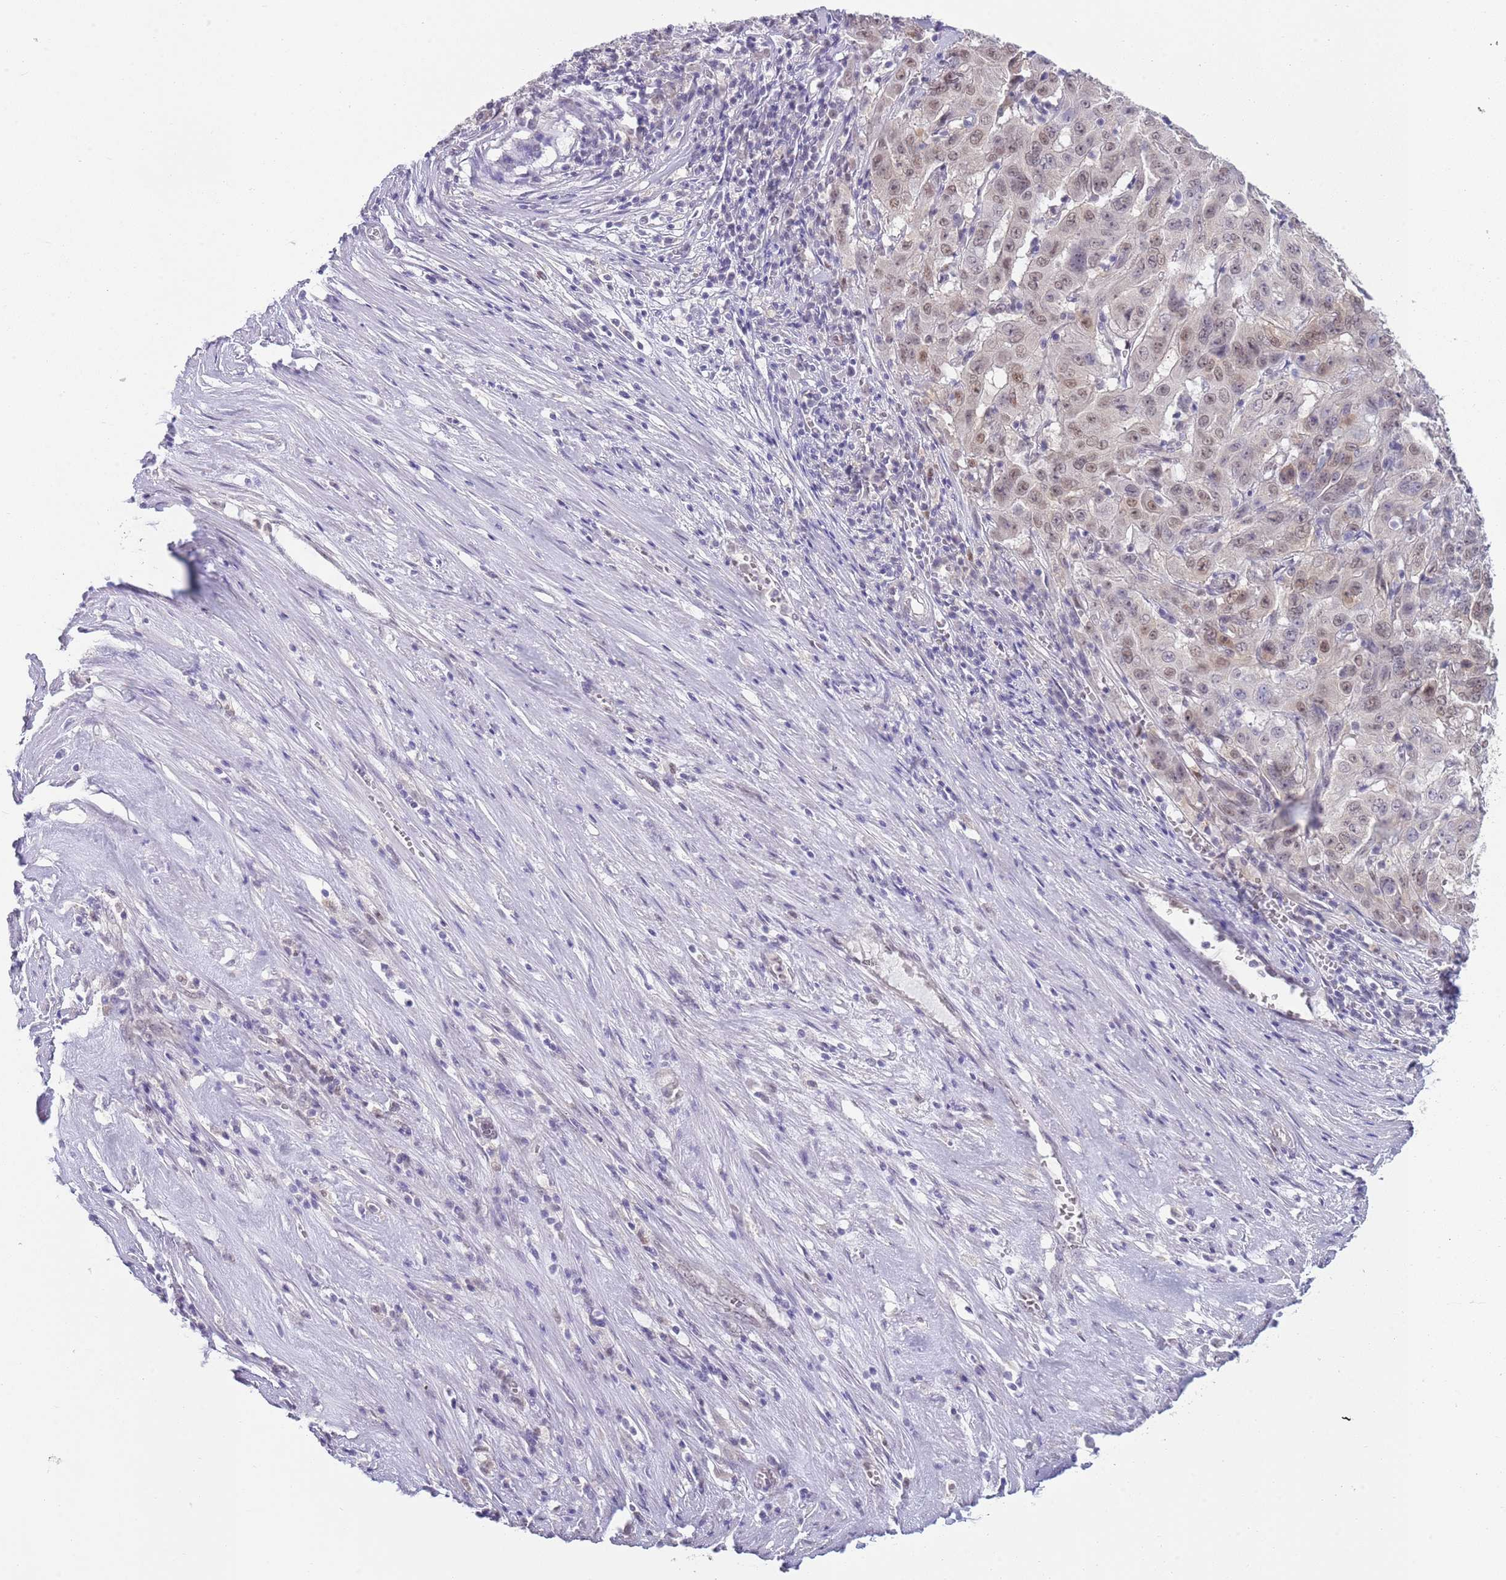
{"staining": {"intensity": "moderate", "quantity": "25%-75%", "location": "nuclear"}, "tissue": "pancreatic cancer", "cell_type": "Tumor cells", "image_type": "cancer", "snomed": [{"axis": "morphology", "description": "Adenocarcinoma, NOS"}, {"axis": "topography", "description": "Pancreas"}], "caption": "Adenocarcinoma (pancreatic) was stained to show a protein in brown. There is medium levels of moderate nuclear positivity in approximately 25%-75% of tumor cells.", "gene": "SEPHS2", "patient": {"sex": "male", "age": 63}}